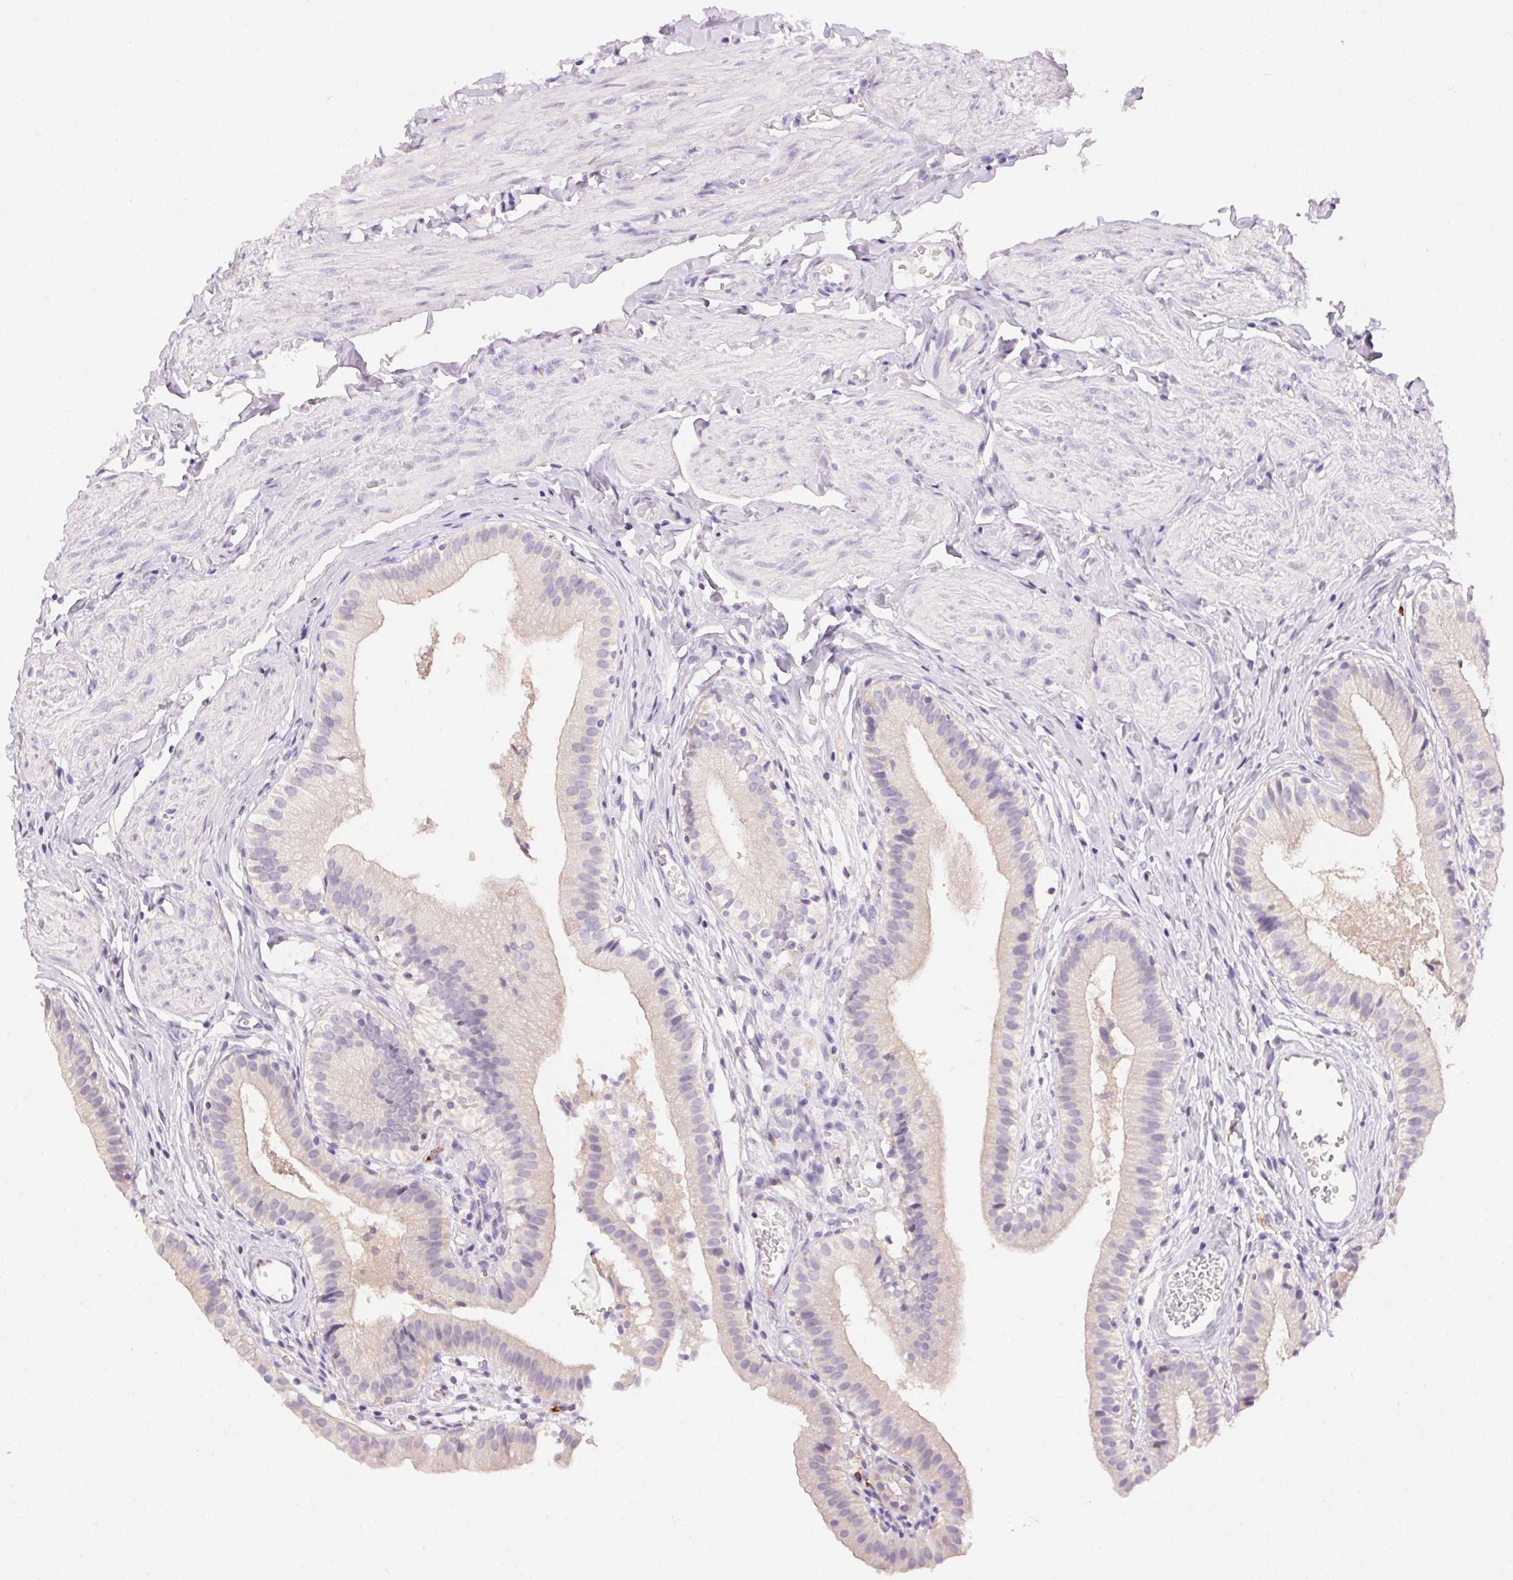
{"staining": {"intensity": "weak", "quantity": "<25%", "location": "cytoplasmic/membranous"}, "tissue": "gallbladder", "cell_type": "Glandular cells", "image_type": "normal", "snomed": [{"axis": "morphology", "description": "Normal tissue, NOS"}, {"axis": "topography", "description": "Gallbladder"}], "caption": "A micrograph of gallbladder stained for a protein demonstrates no brown staining in glandular cells.", "gene": "PNLIPRP3", "patient": {"sex": "female", "age": 47}}